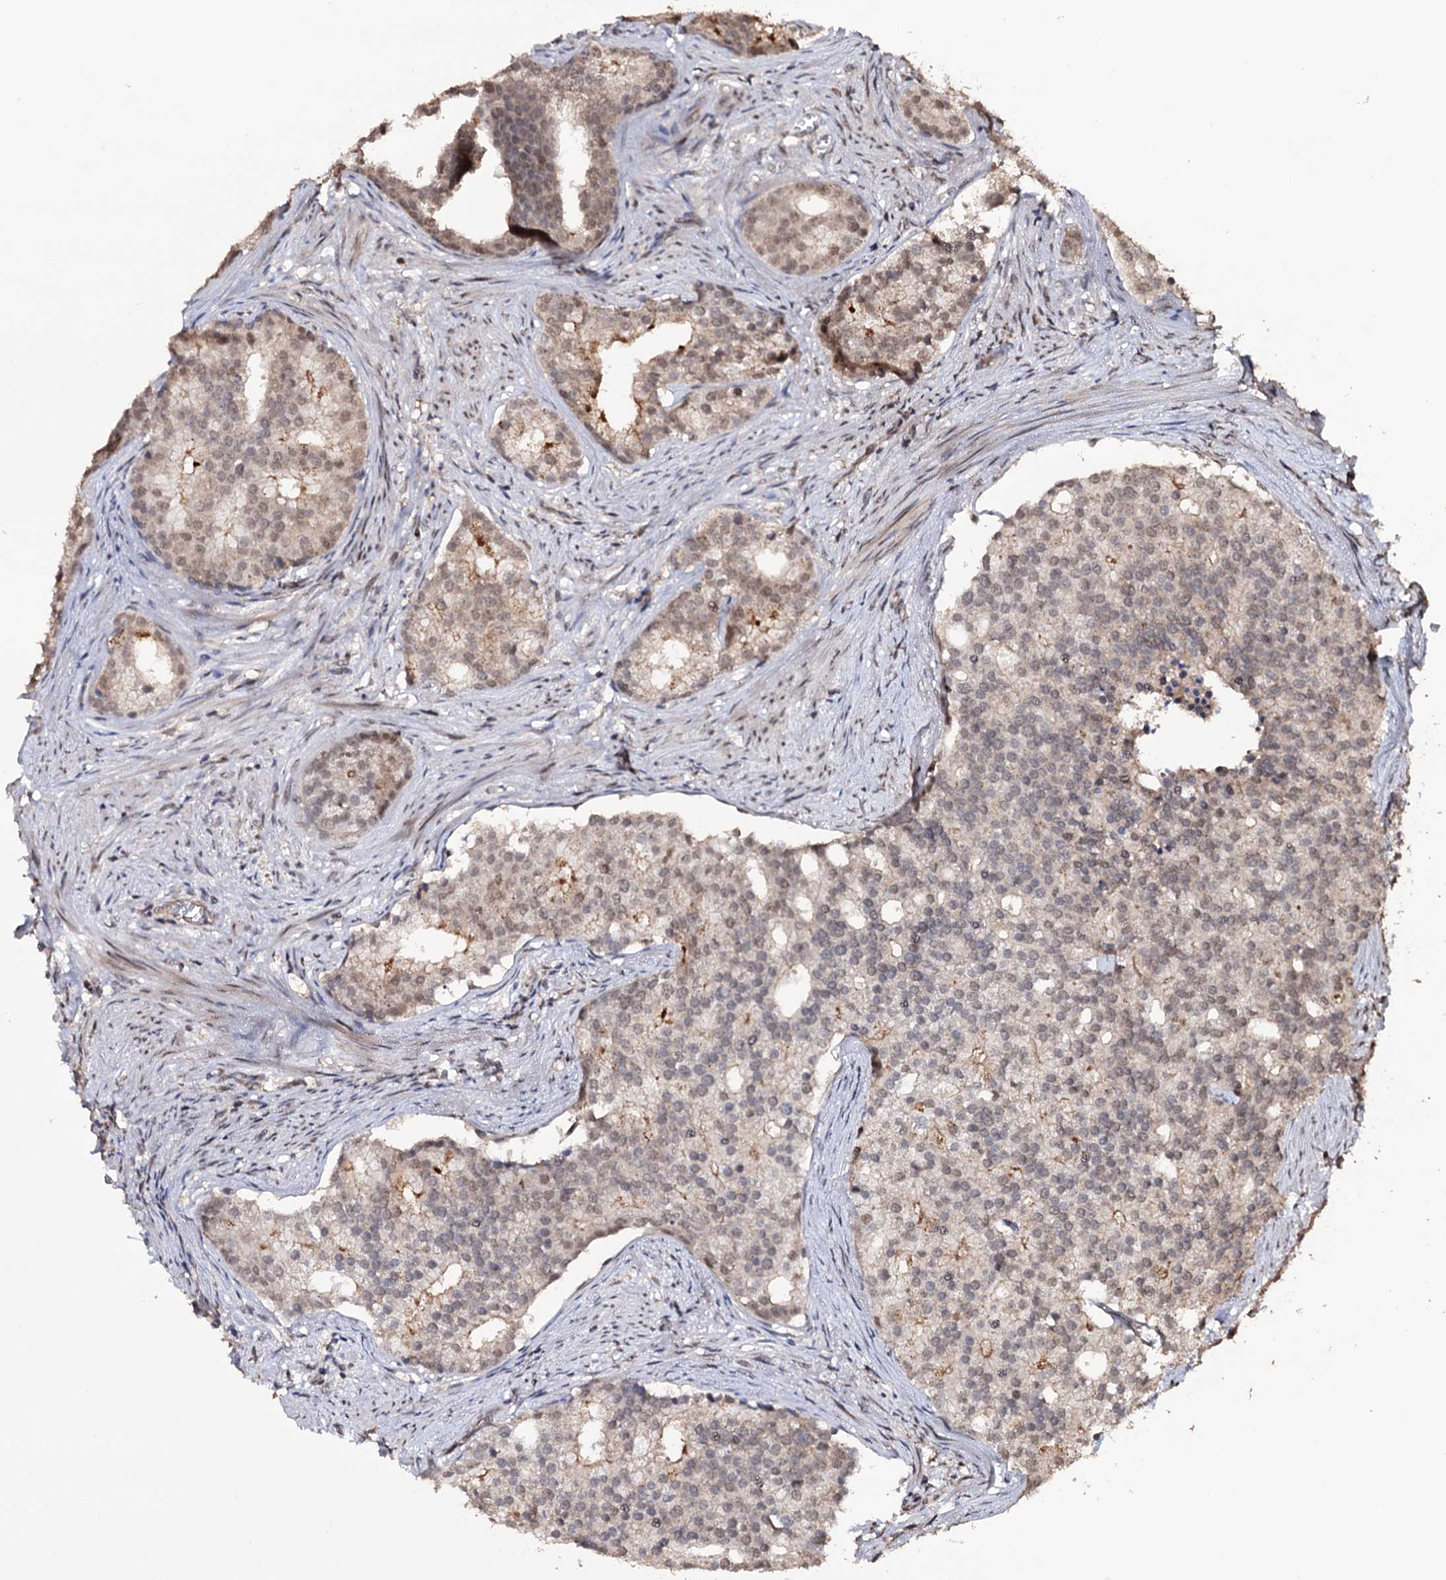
{"staining": {"intensity": "weak", "quantity": "25%-75%", "location": "cytoplasmic/membranous"}, "tissue": "prostate cancer", "cell_type": "Tumor cells", "image_type": "cancer", "snomed": [{"axis": "morphology", "description": "Adenocarcinoma, Low grade"}, {"axis": "topography", "description": "Prostate"}], "caption": "Immunohistochemistry (DAB) staining of human prostate cancer exhibits weak cytoplasmic/membranous protein positivity in about 25%-75% of tumor cells.", "gene": "KLF5", "patient": {"sex": "male", "age": 71}}